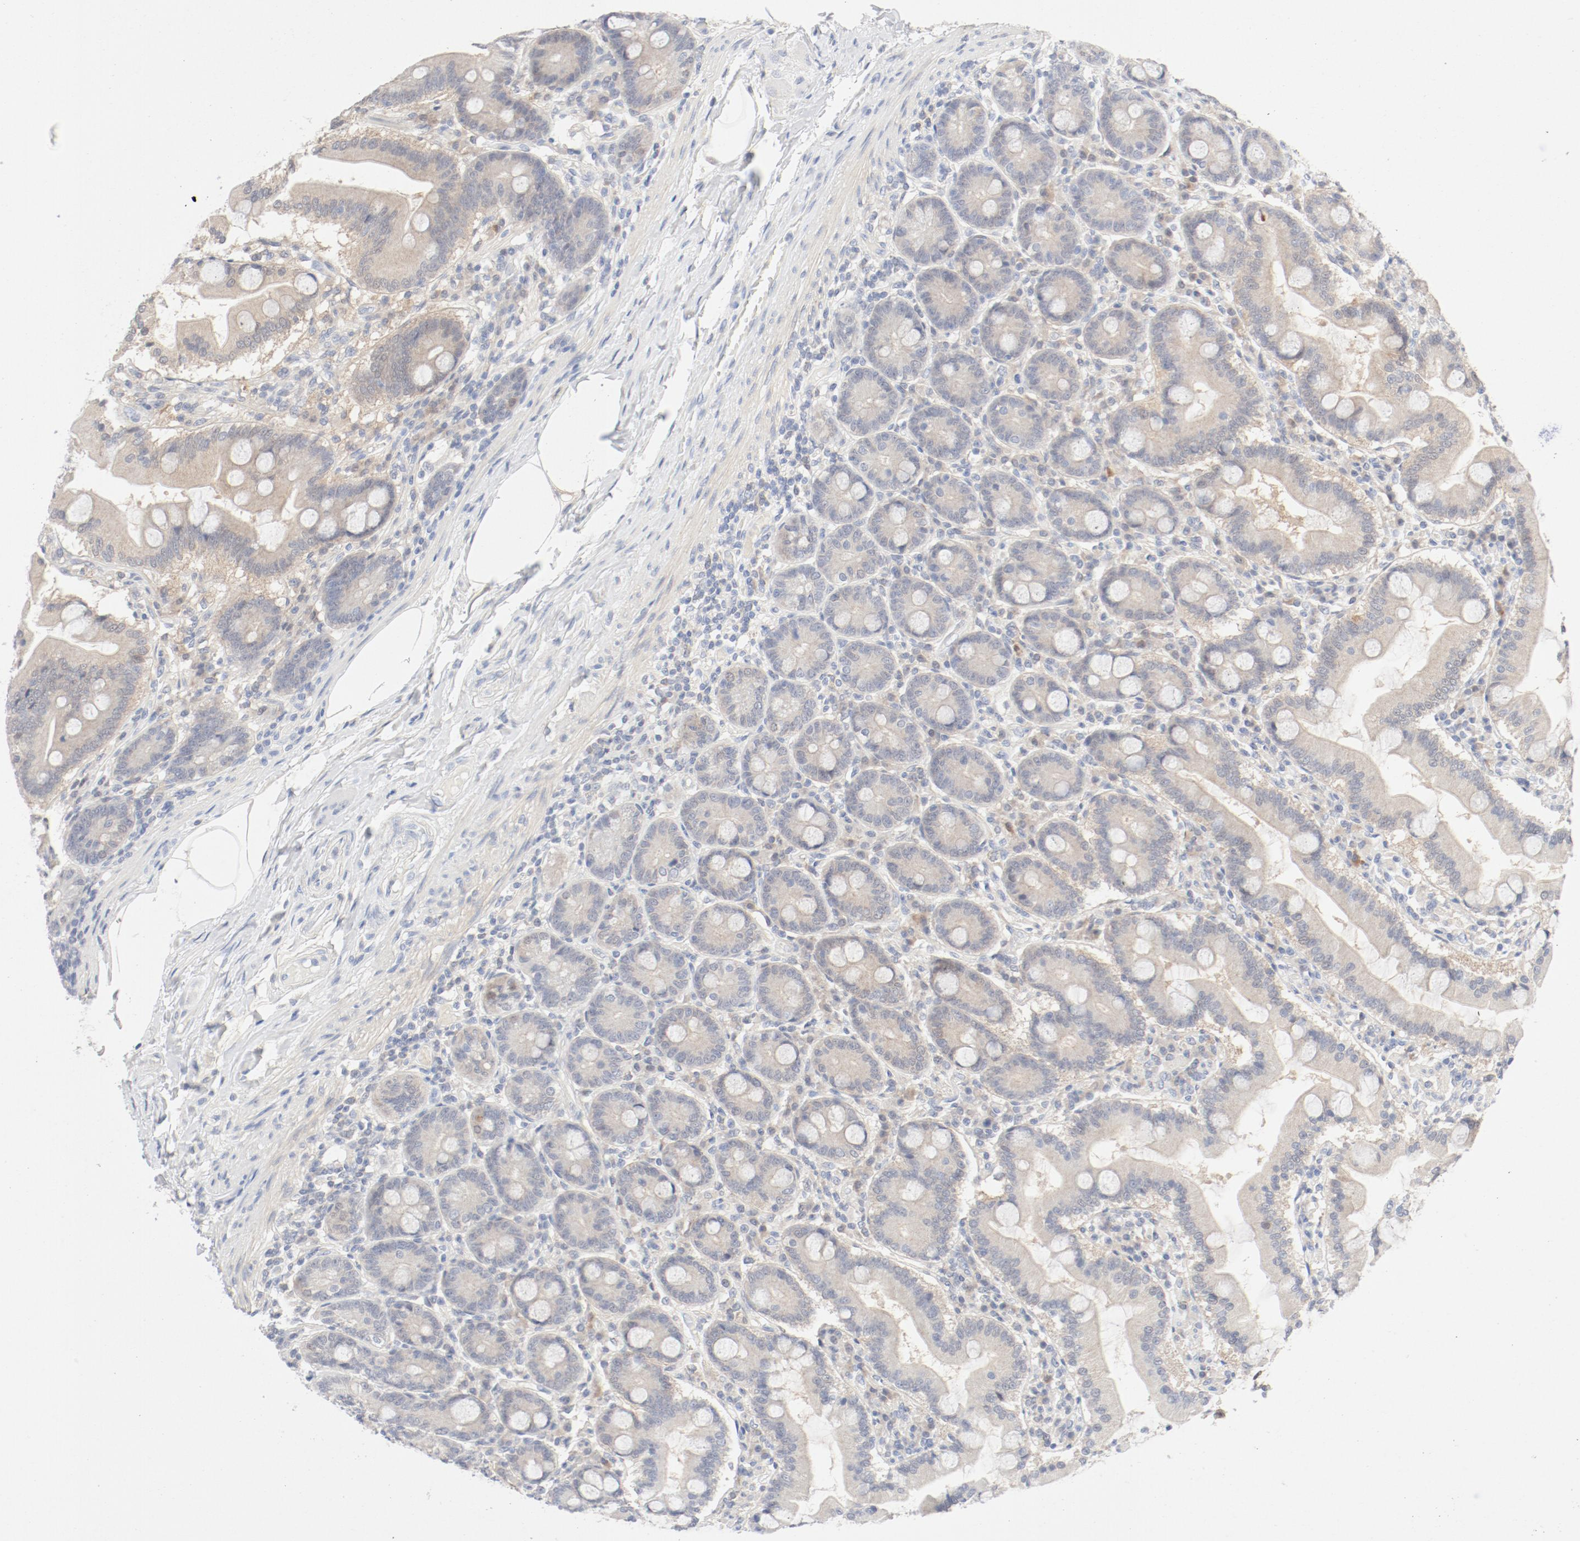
{"staining": {"intensity": "moderate", "quantity": ">75%", "location": "cytoplasmic/membranous"}, "tissue": "duodenum", "cell_type": "Glandular cells", "image_type": "normal", "snomed": [{"axis": "morphology", "description": "Normal tissue, NOS"}, {"axis": "topography", "description": "Duodenum"}], "caption": "This micrograph displays immunohistochemistry staining of unremarkable duodenum, with medium moderate cytoplasmic/membranous staining in approximately >75% of glandular cells.", "gene": "PGM1", "patient": {"sex": "female", "age": 64}}